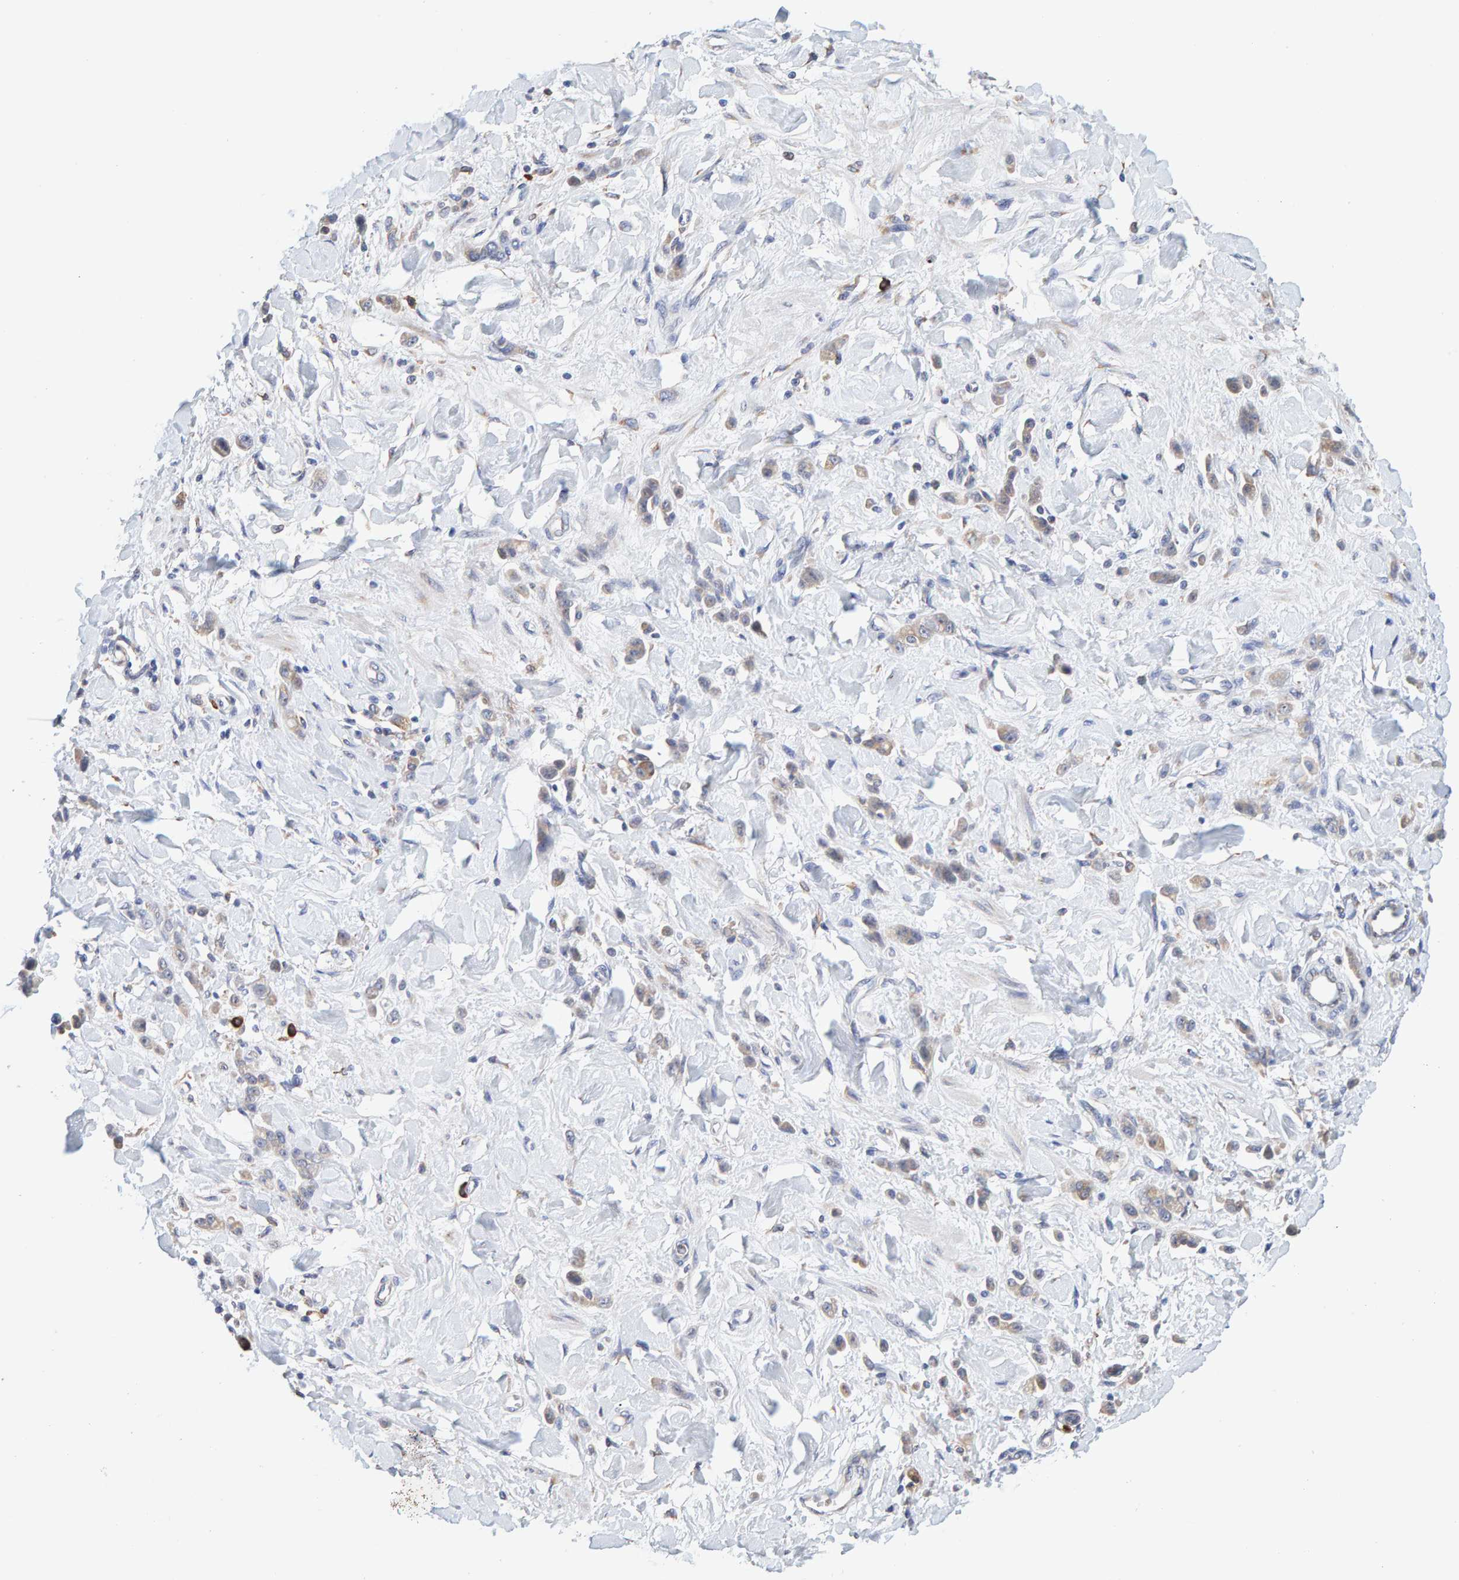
{"staining": {"intensity": "weak", "quantity": "25%-75%", "location": "cytoplasmic/membranous"}, "tissue": "stomach cancer", "cell_type": "Tumor cells", "image_type": "cancer", "snomed": [{"axis": "morphology", "description": "Normal tissue, NOS"}, {"axis": "morphology", "description": "Adenocarcinoma, NOS"}, {"axis": "topography", "description": "Stomach"}], "caption": "High-magnification brightfield microscopy of stomach cancer (adenocarcinoma) stained with DAB (brown) and counterstained with hematoxylin (blue). tumor cells exhibit weak cytoplasmic/membranous staining is identified in about25%-75% of cells.", "gene": "SGPL1", "patient": {"sex": "male", "age": 82}}